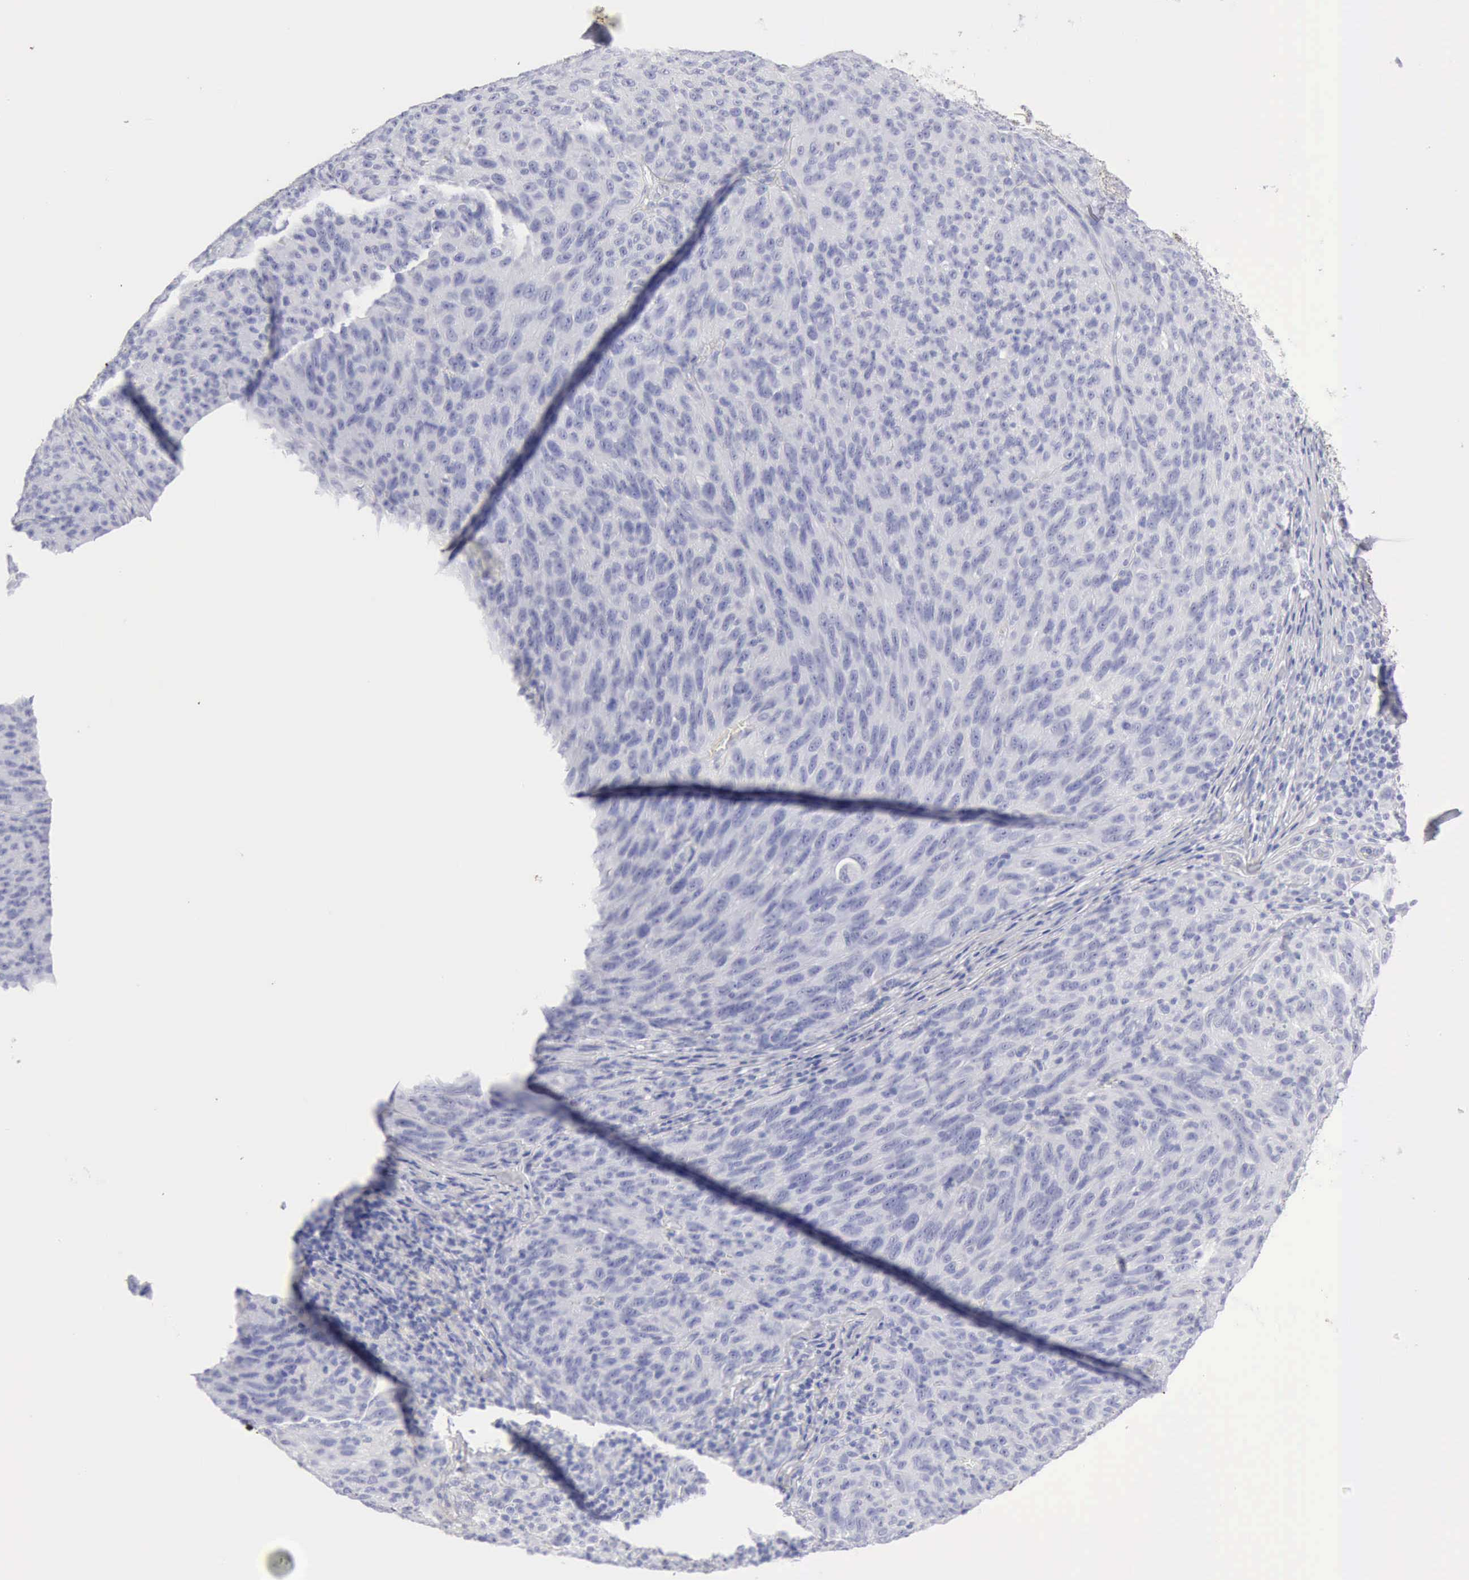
{"staining": {"intensity": "negative", "quantity": "none", "location": "none"}, "tissue": "melanoma", "cell_type": "Tumor cells", "image_type": "cancer", "snomed": [{"axis": "morphology", "description": "Malignant melanoma, NOS"}, {"axis": "topography", "description": "Skin"}], "caption": "An immunohistochemistry photomicrograph of malignant melanoma is shown. There is no staining in tumor cells of malignant melanoma.", "gene": "KRT5", "patient": {"sex": "male", "age": 76}}